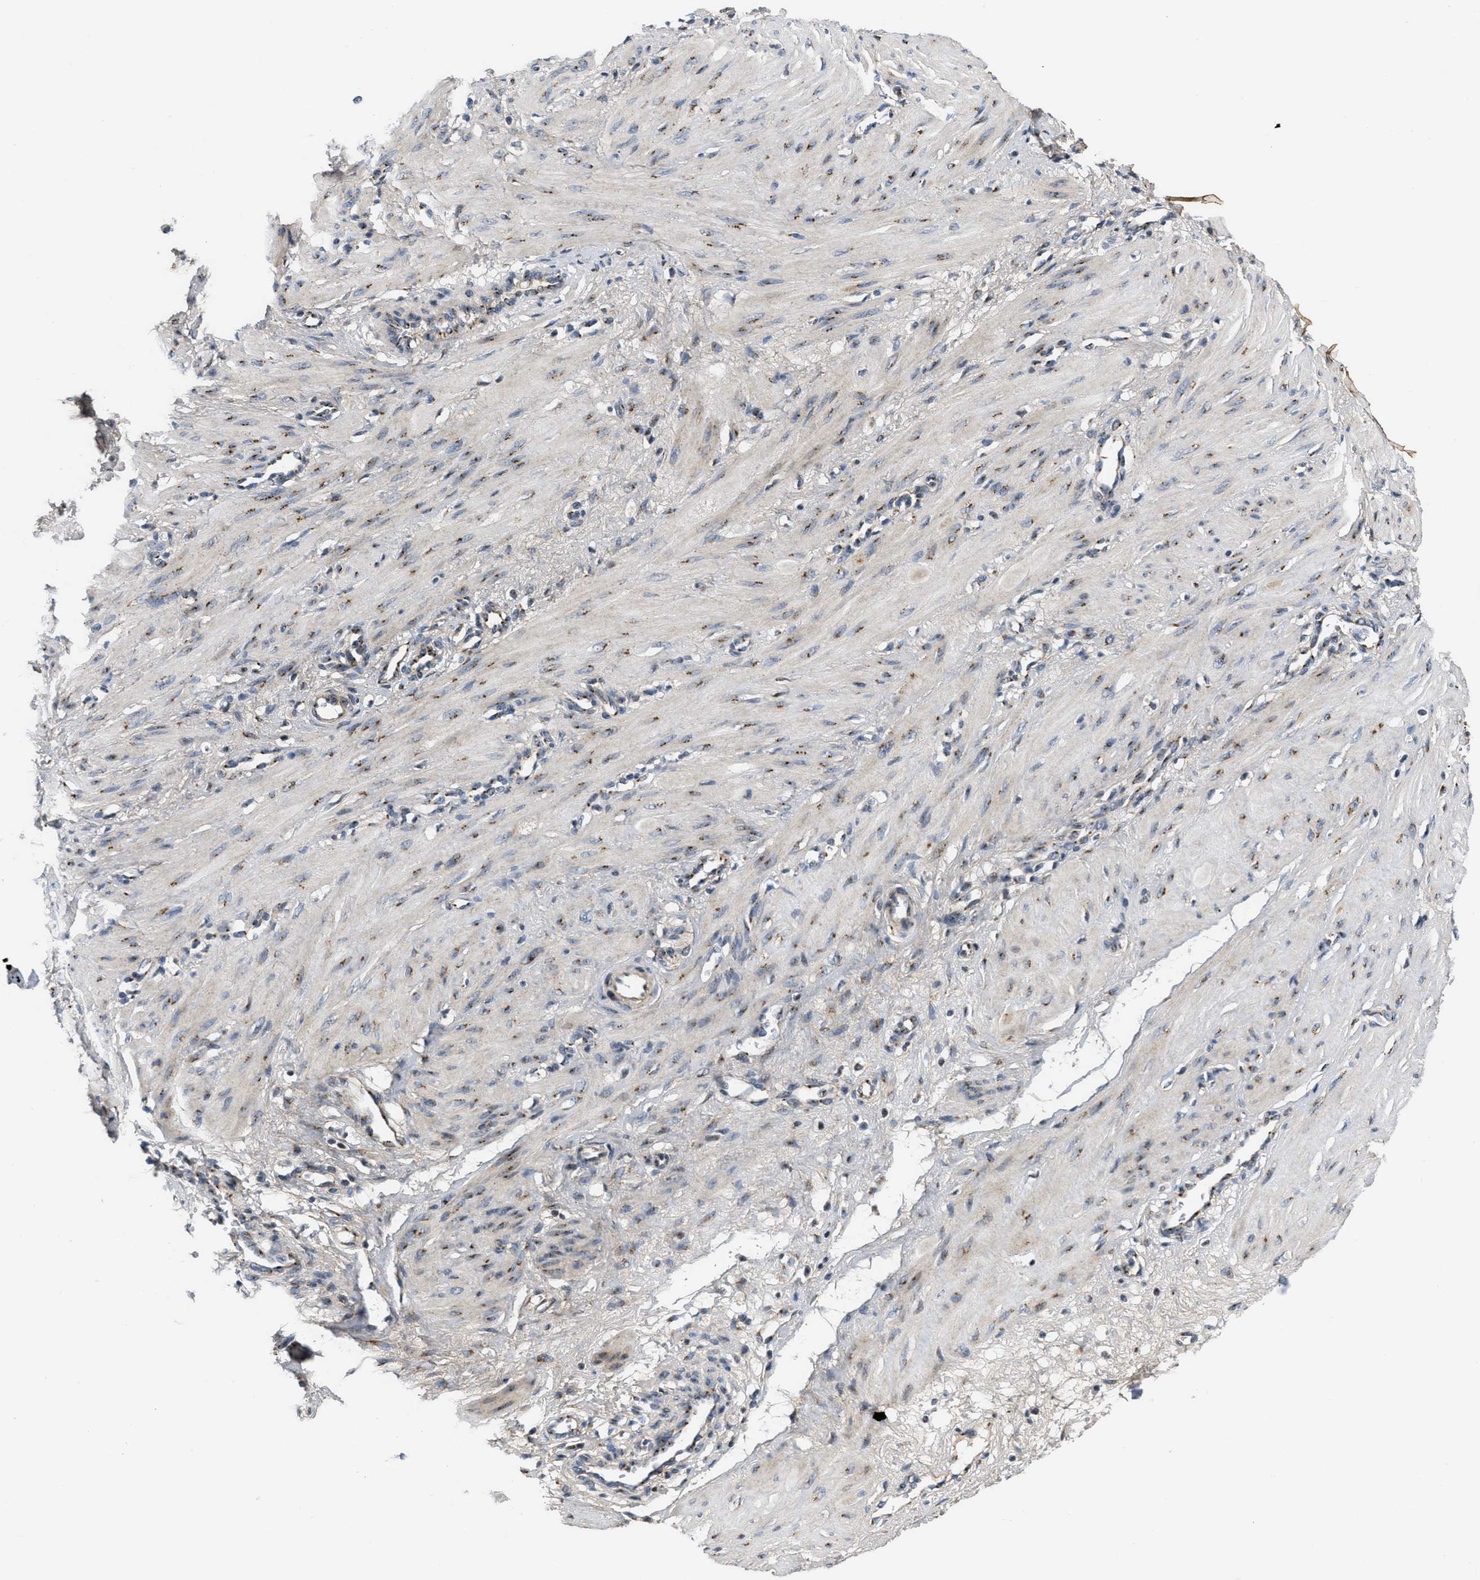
{"staining": {"intensity": "negative", "quantity": "none", "location": "none"}, "tissue": "smooth muscle", "cell_type": "Smooth muscle cells", "image_type": "normal", "snomed": [{"axis": "morphology", "description": "Normal tissue, NOS"}, {"axis": "topography", "description": "Endometrium"}], "caption": "High power microscopy histopathology image of an immunohistochemistry micrograph of unremarkable smooth muscle, revealing no significant positivity in smooth muscle cells.", "gene": "ZNF70", "patient": {"sex": "female", "age": 33}}